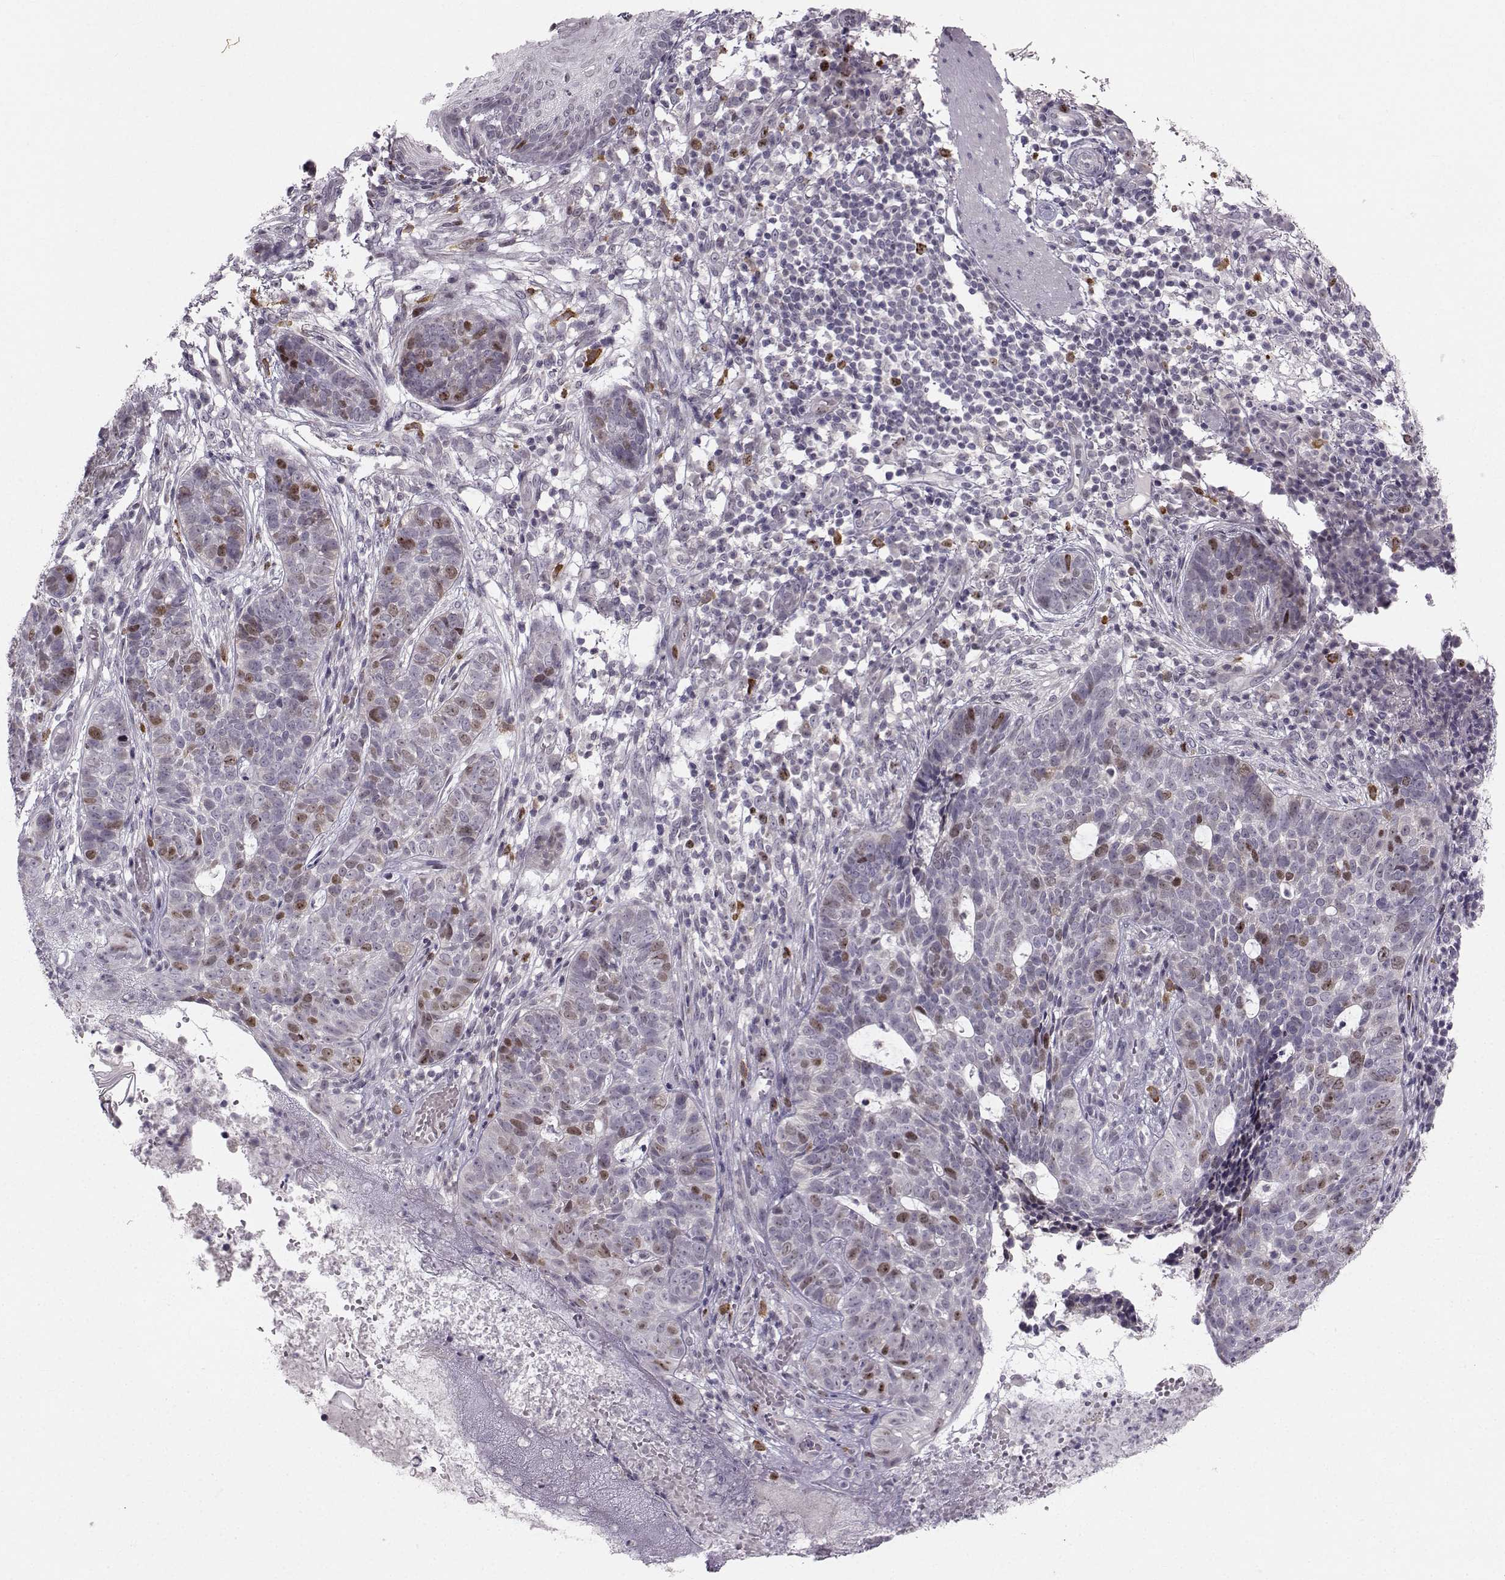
{"staining": {"intensity": "strong", "quantity": "<25%", "location": "nuclear"}, "tissue": "skin cancer", "cell_type": "Tumor cells", "image_type": "cancer", "snomed": [{"axis": "morphology", "description": "Basal cell carcinoma"}, {"axis": "topography", "description": "Skin"}], "caption": "This photomicrograph exhibits immunohistochemistry (IHC) staining of skin cancer (basal cell carcinoma), with medium strong nuclear staining in approximately <25% of tumor cells.", "gene": "LRP8", "patient": {"sex": "female", "age": 69}}